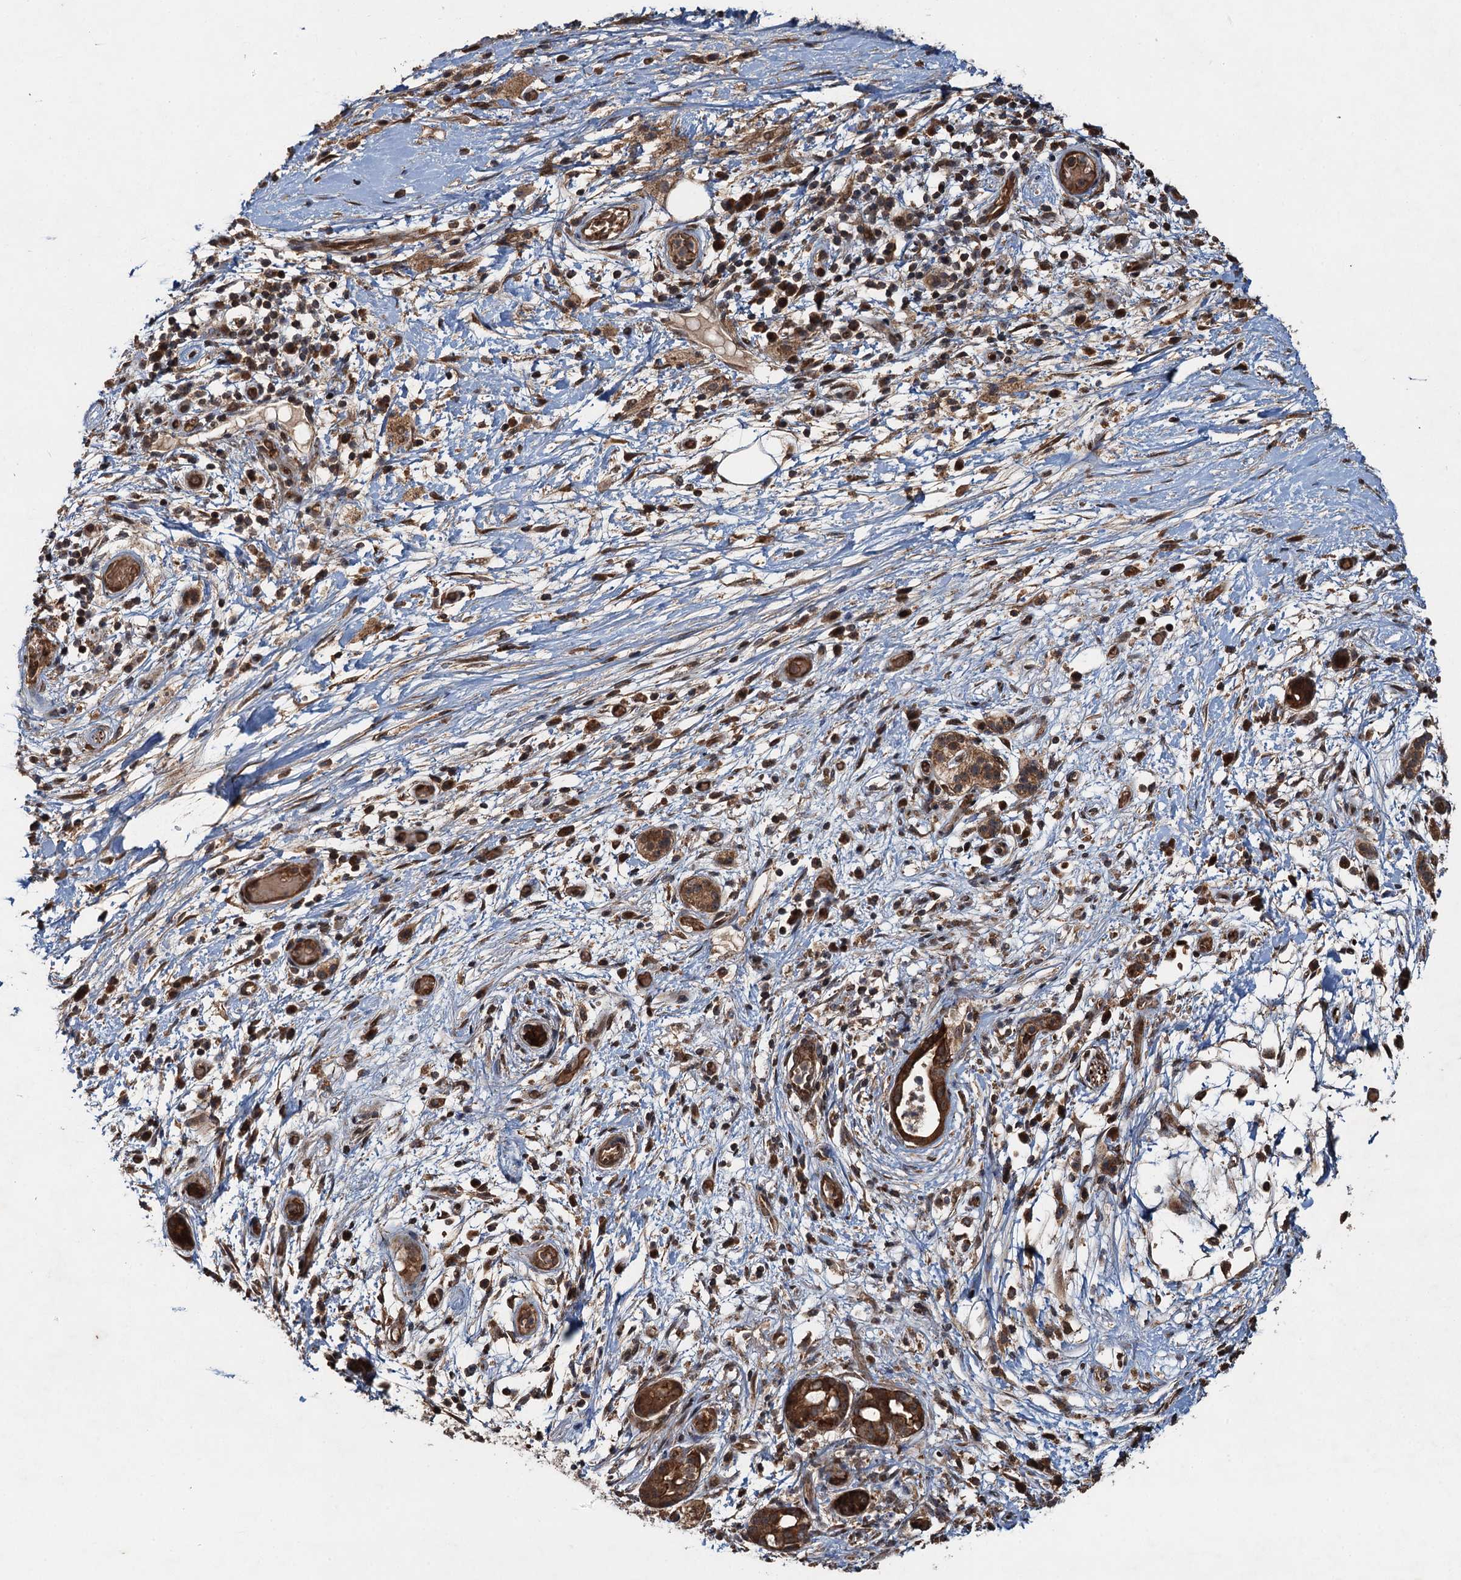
{"staining": {"intensity": "moderate", "quantity": ">75%", "location": "cytoplasmic/membranous"}, "tissue": "pancreatic cancer", "cell_type": "Tumor cells", "image_type": "cancer", "snomed": [{"axis": "morphology", "description": "Adenocarcinoma, NOS"}, {"axis": "topography", "description": "Pancreas"}], "caption": "Pancreatic cancer (adenocarcinoma) stained with DAB (3,3'-diaminobenzidine) immunohistochemistry demonstrates medium levels of moderate cytoplasmic/membranous expression in approximately >75% of tumor cells.", "gene": "SNX32", "patient": {"sex": "female", "age": 73}}